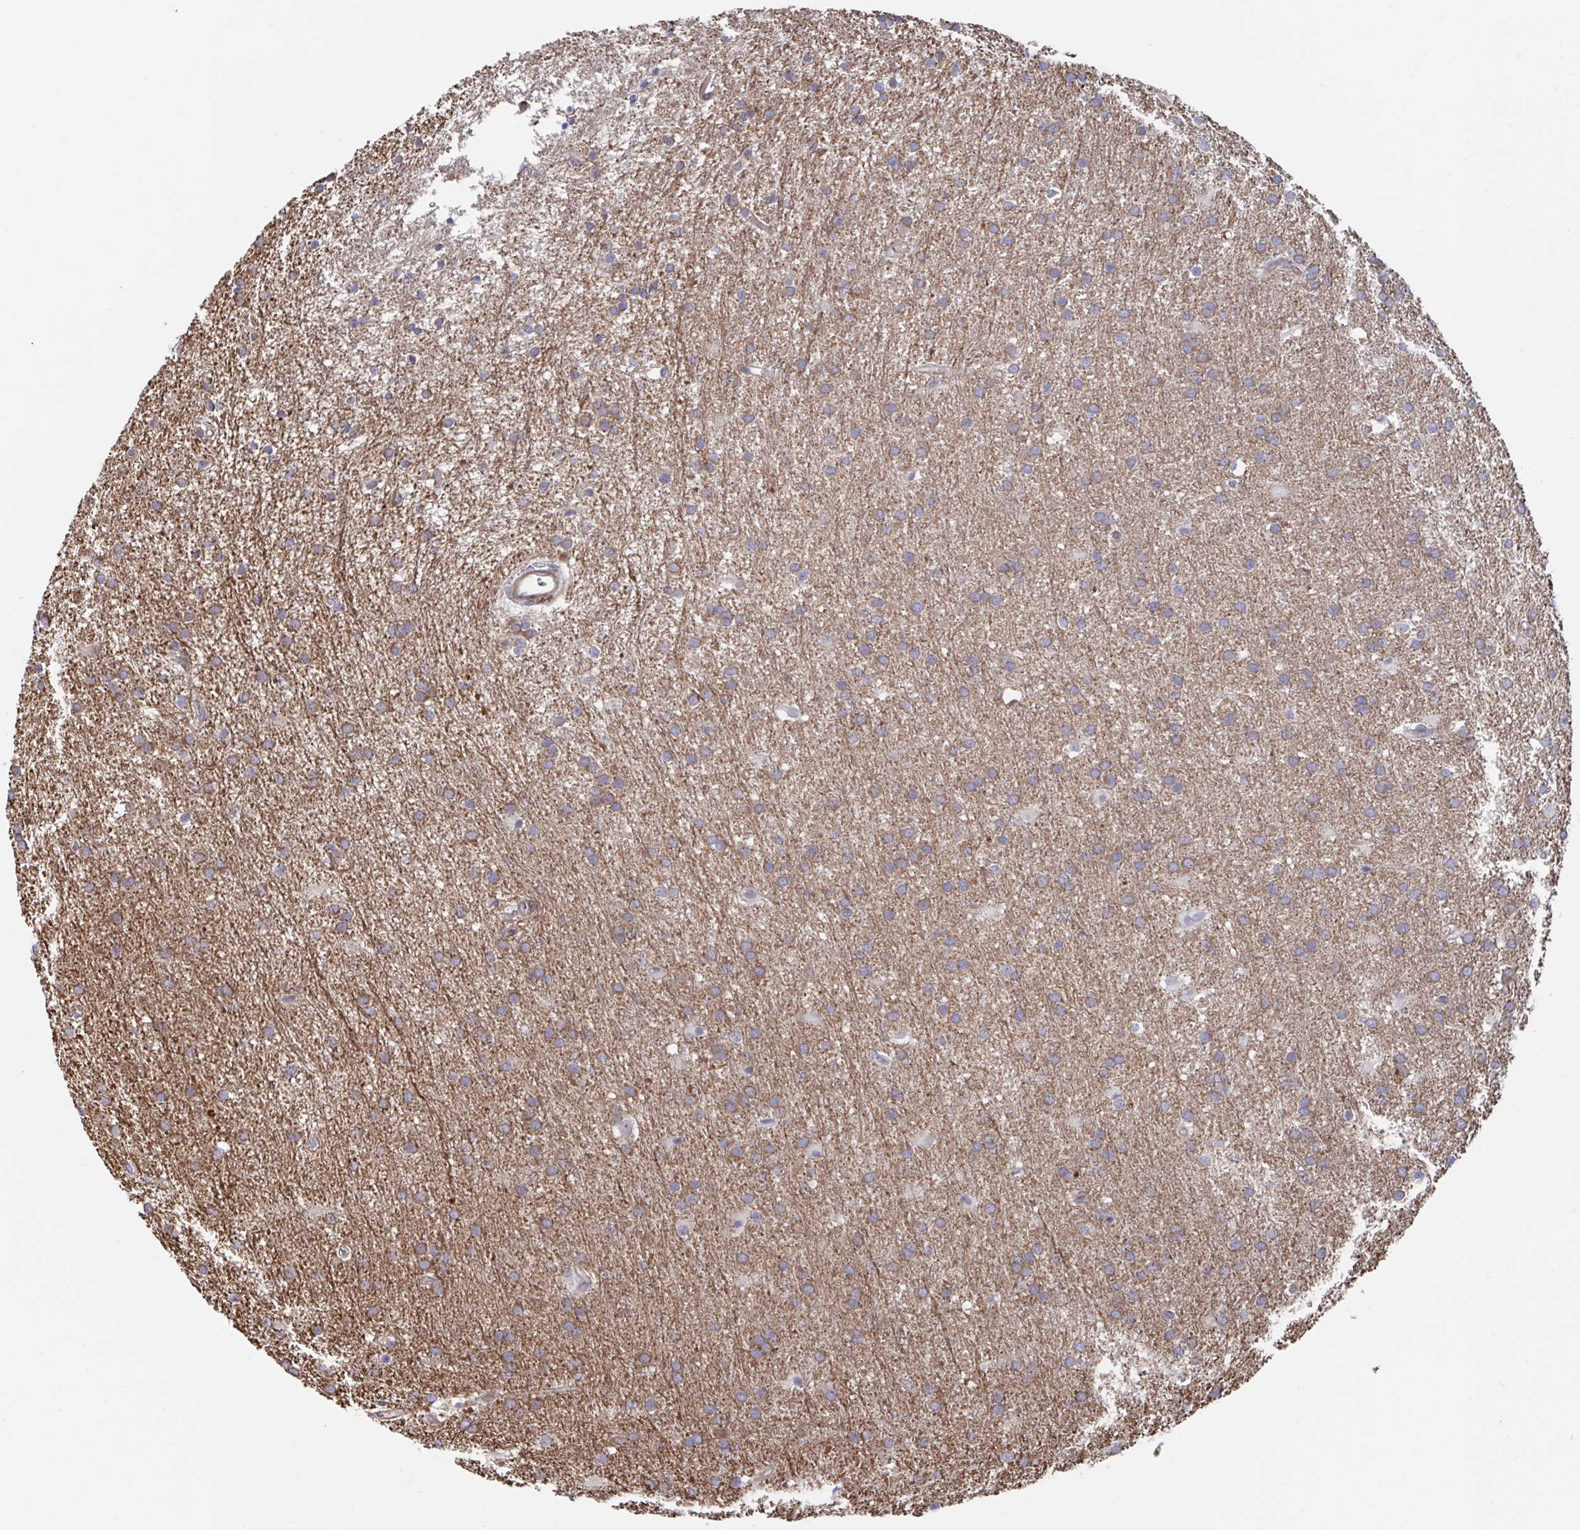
{"staining": {"intensity": "weak", "quantity": "25%-75%", "location": "cytoplasmic/membranous"}, "tissue": "glioma", "cell_type": "Tumor cells", "image_type": "cancer", "snomed": [{"axis": "morphology", "description": "Glioma, malignant, Low grade"}, {"axis": "topography", "description": "Brain"}], "caption": "This histopathology image displays immunohistochemistry (IHC) staining of malignant glioma (low-grade), with low weak cytoplasmic/membranous staining in about 25%-75% of tumor cells.", "gene": "FJX1", "patient": {"sex": "female", "age": 32}}